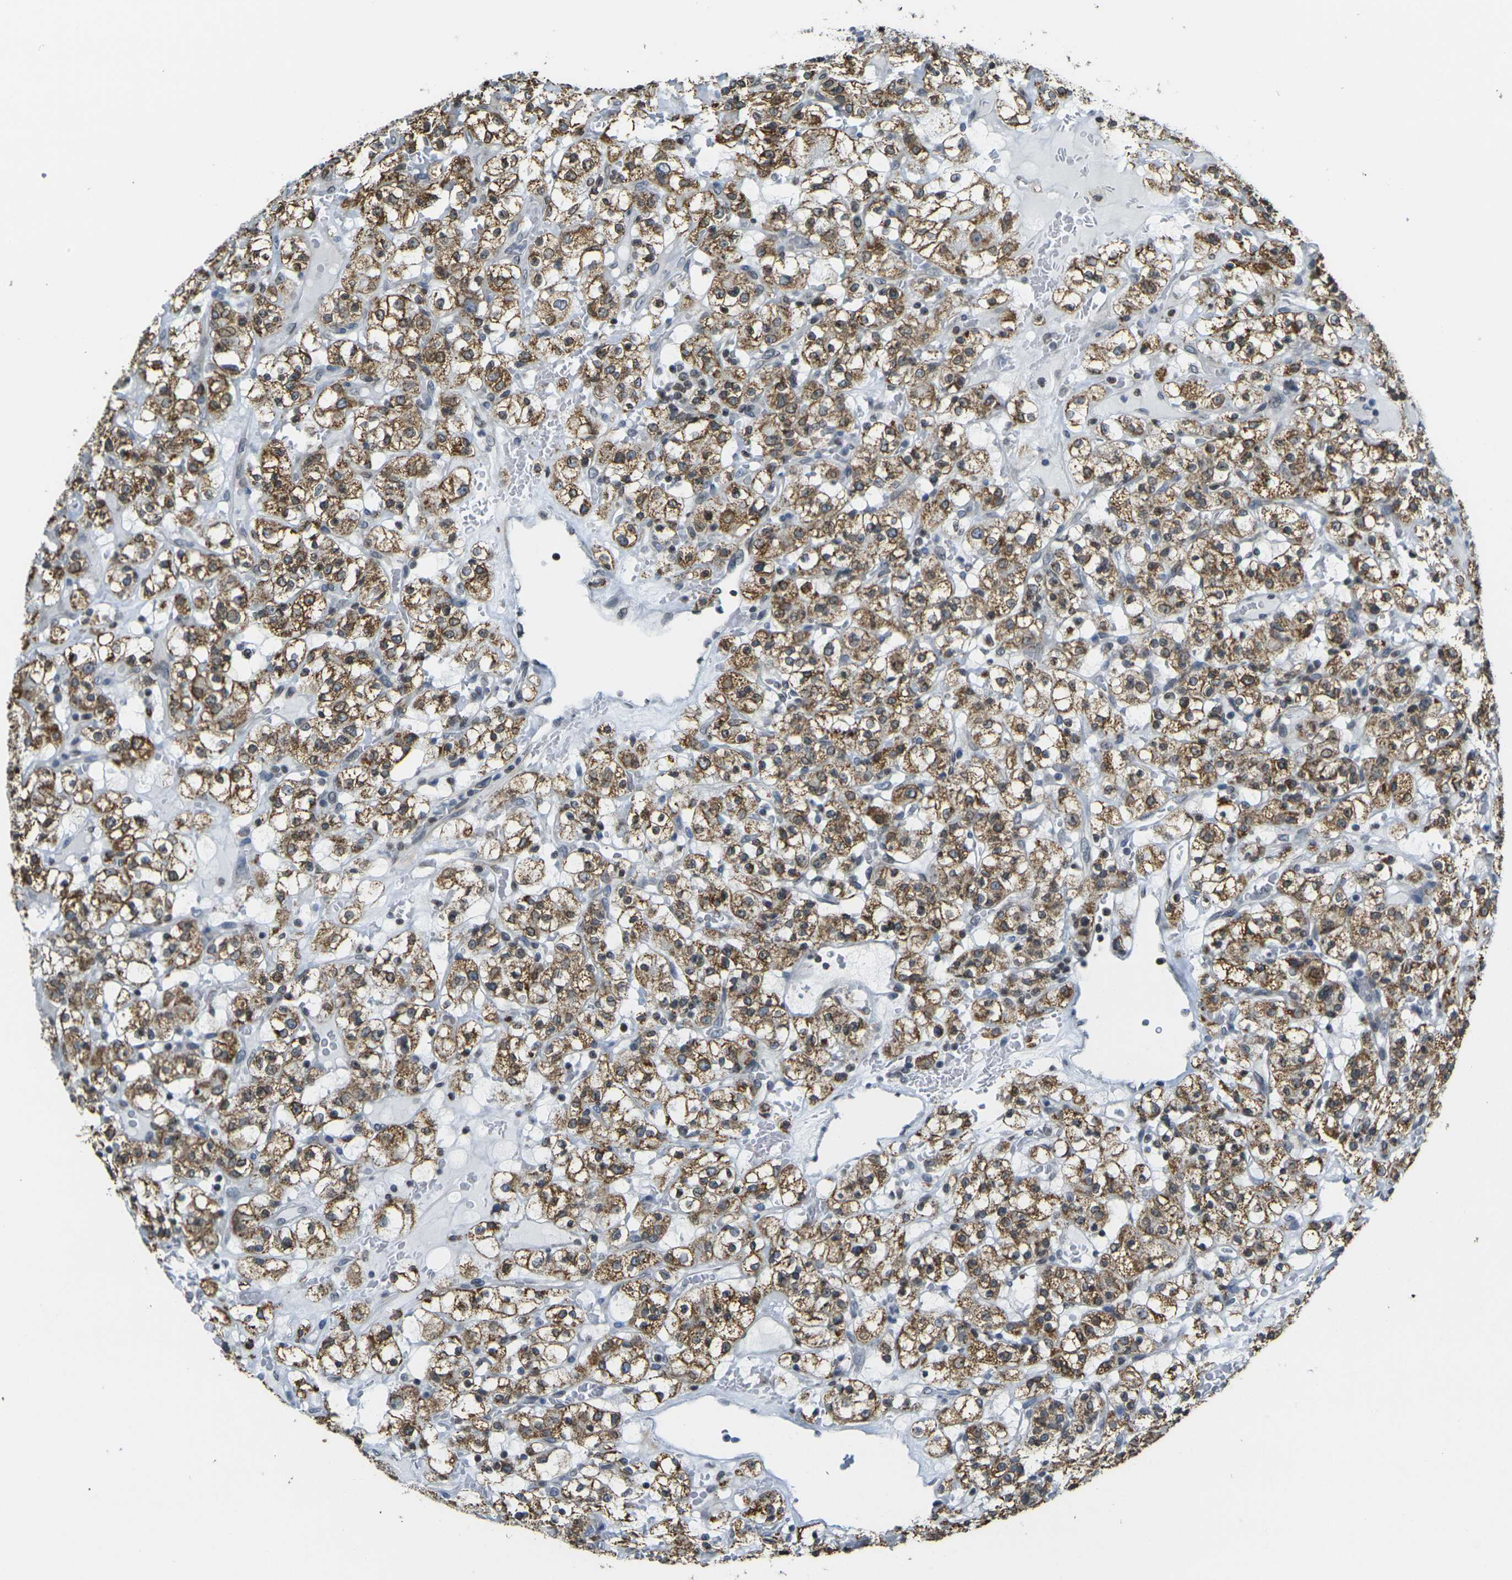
{"staining": {"intensity": "moderate", "quantity": ">75%", "location": "cytoplasmic/membranous,nuclear"}, "tissue": "renal cancer", "cell_type": "Tumor cells", "image_type": "cancer", "snomed": [{"axis": "morphology", "description": "Normal tissue, NOS"}, {"axis": "morphology", "description": "Adenocarcinoma, NOS"}, {"axis": "topography", "description": "Kidney"}], "caption": "High-magnification brightfield microscopy of adenocarcinoma (renal) stained with DAB (3,3'-diaminobenzidine) (brown) and counterstained with hematoxylin (blue). tumor cells exhibit moderate cytoplasmic/membranous and nuclear expression is seen in approximately>75% of cells.", "gene": "BRDT", "patient": {"sex": "female", "age": 72}}